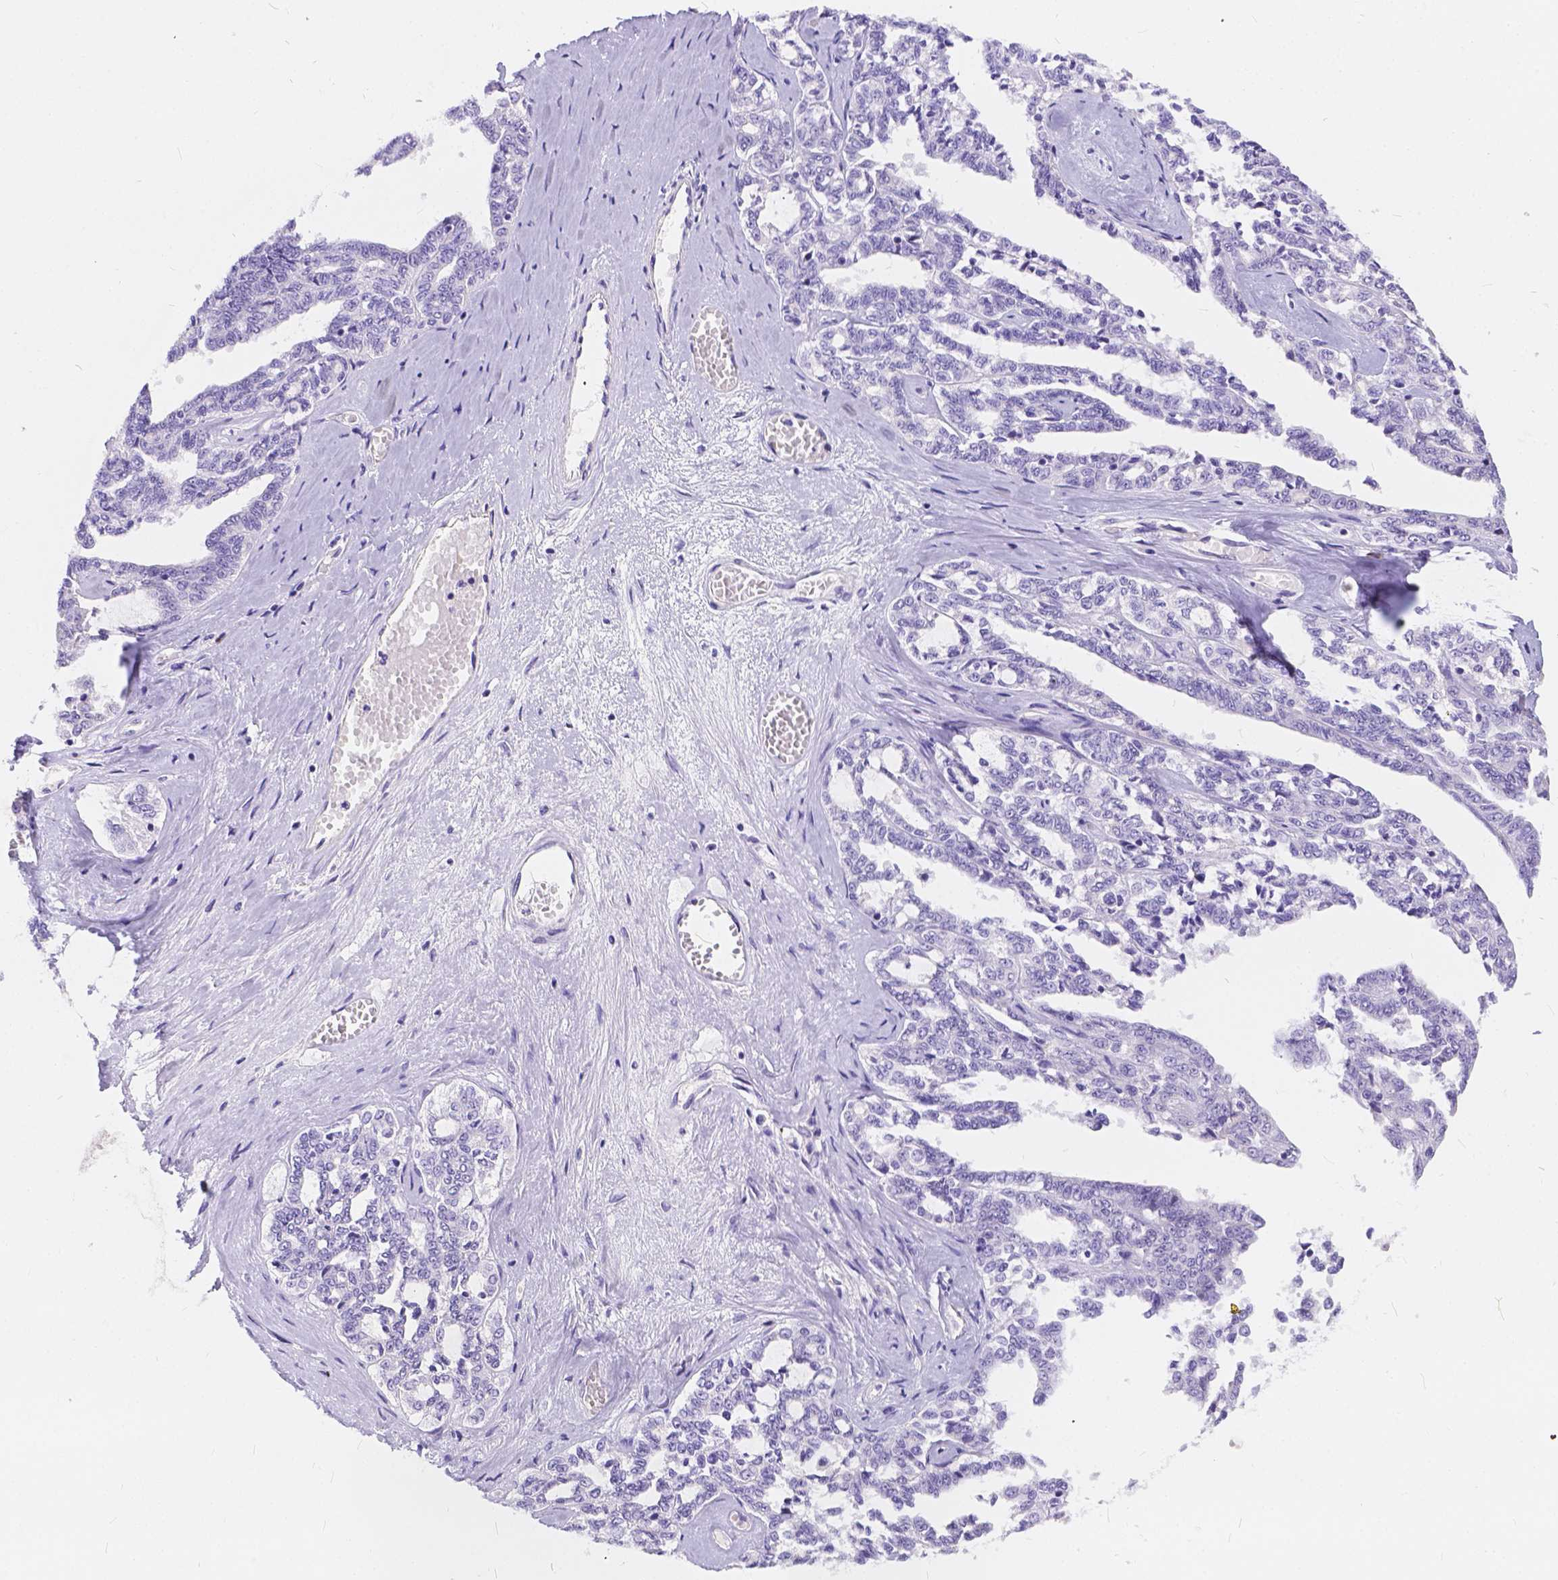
{"staining": {"intensity": "negative", "quantity": "none", "location": "none"}, "tissue": "ovarian cancer", "cell_type": "Tumor cells", "image_type": "cancer", "snomed": [{"axis": "morphology", "description": "Cystadenocarcinoma, serous, NOS"}, {"axis": "topography", "description": "Ovary"}], "caption": "Serous cystadenocarcinoma (ovarian) was stained to show a protein in brown. There is no significant positivity in tumor cells. The staining was performed using DAB (3,3'-diaminobenzidine) to visualize the protein expression in brown, while the nuclei were stained in blue with hematoxylin (Magnification: 20x).", "gene": "DLEC1", "patient": {"sex": "female", "age": 71}}